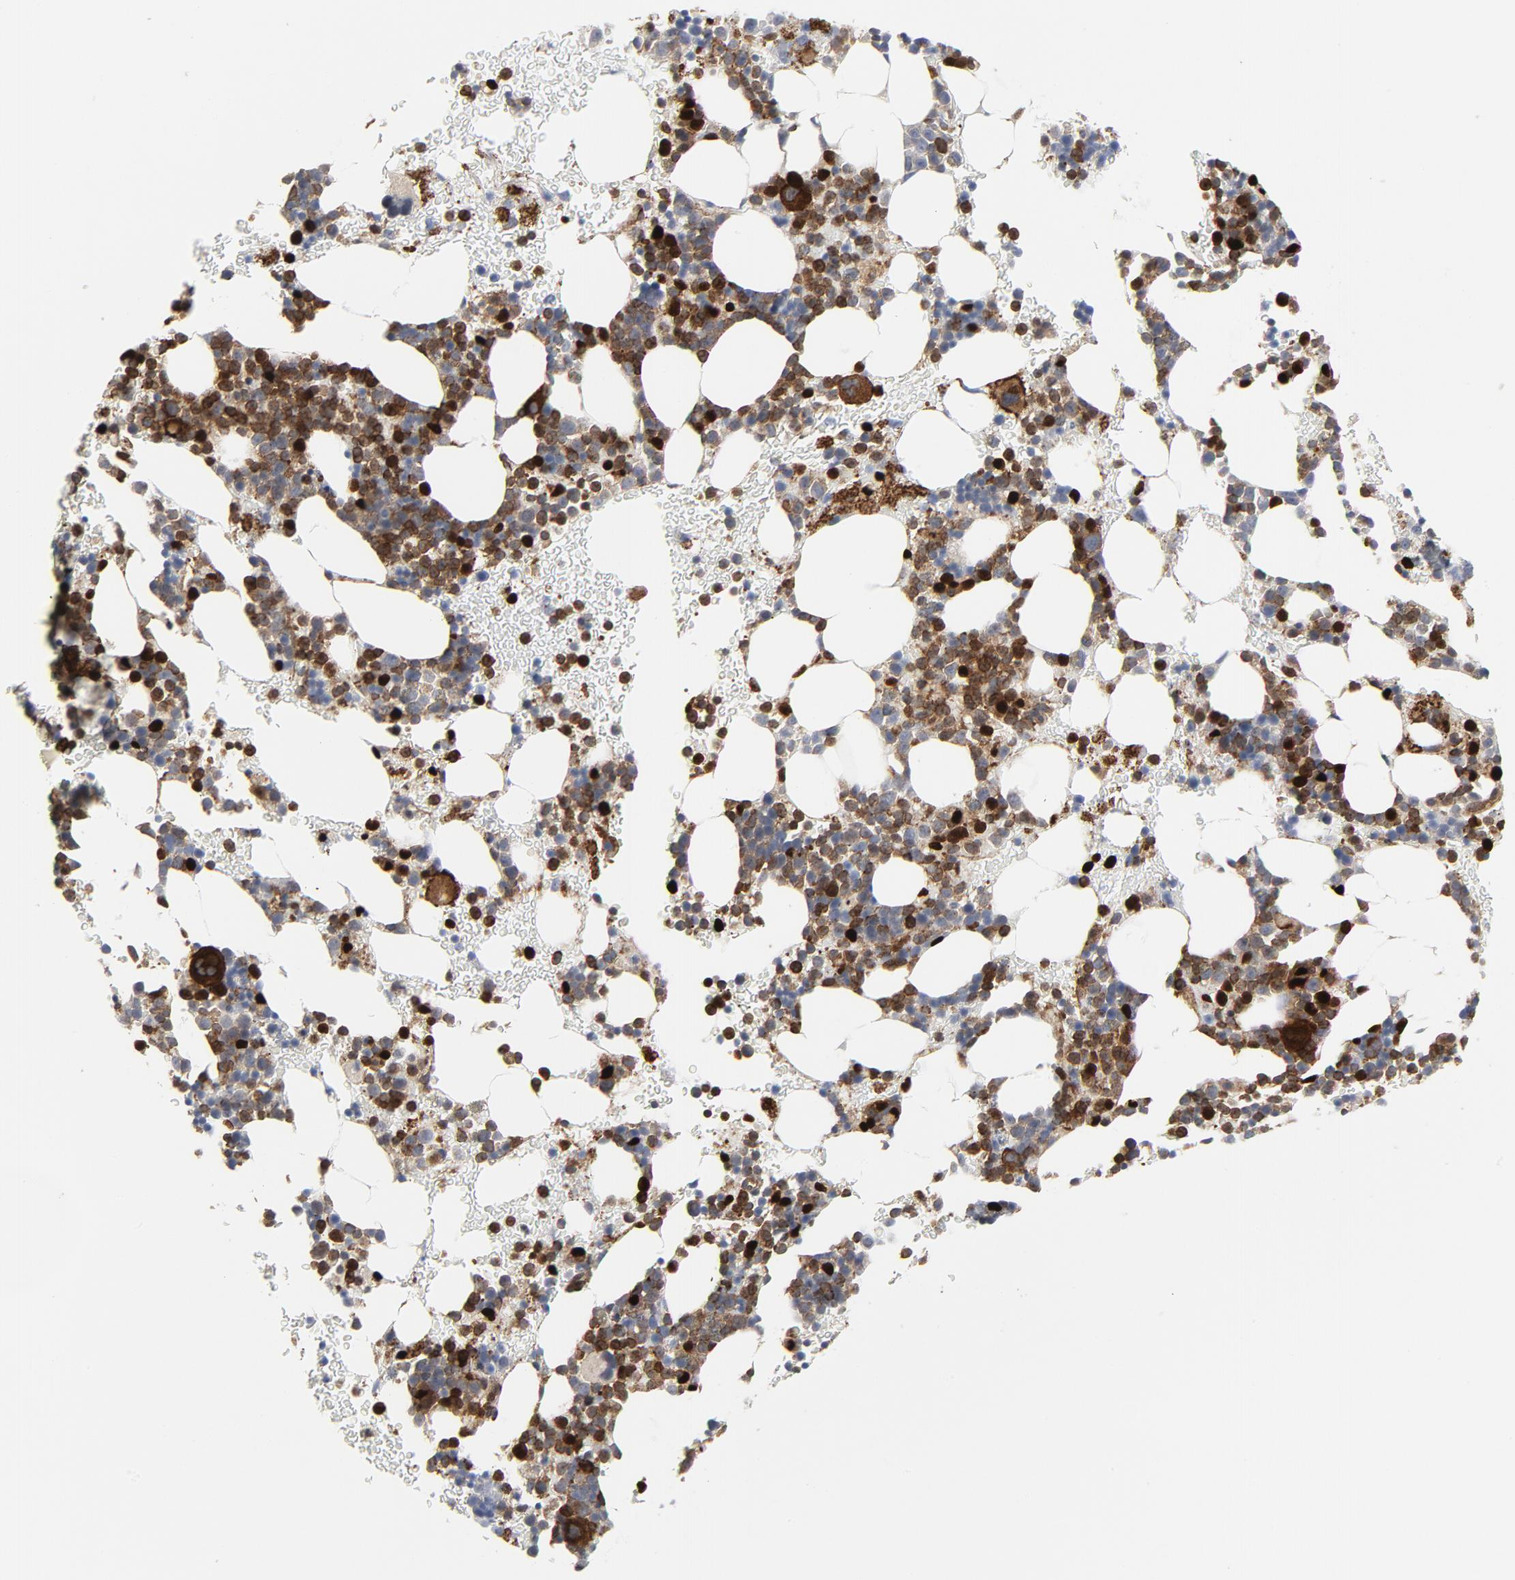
{"staining": {"intensity": "strong", "quantity": "25%-75%", "location": "cytoplasmic/membranous"}, "tissue": "bone marrow", "cell_type": "Hematopoietic cells", "image_type": "normal", "snomed": [{"axis": "morphology", "description": "Normal tissue, NOS"}, {"axis": "topography", "description": "Bone marrow"}], "caption": "Immunohistochemical staining of normal human bone marrow exhibits high levels of strong cytoplasmic/membranous staining in approximately 25%-75% of hematopoietic cells.", "gene": "YES1", "patient": {"sex": "male", "age": 17}}